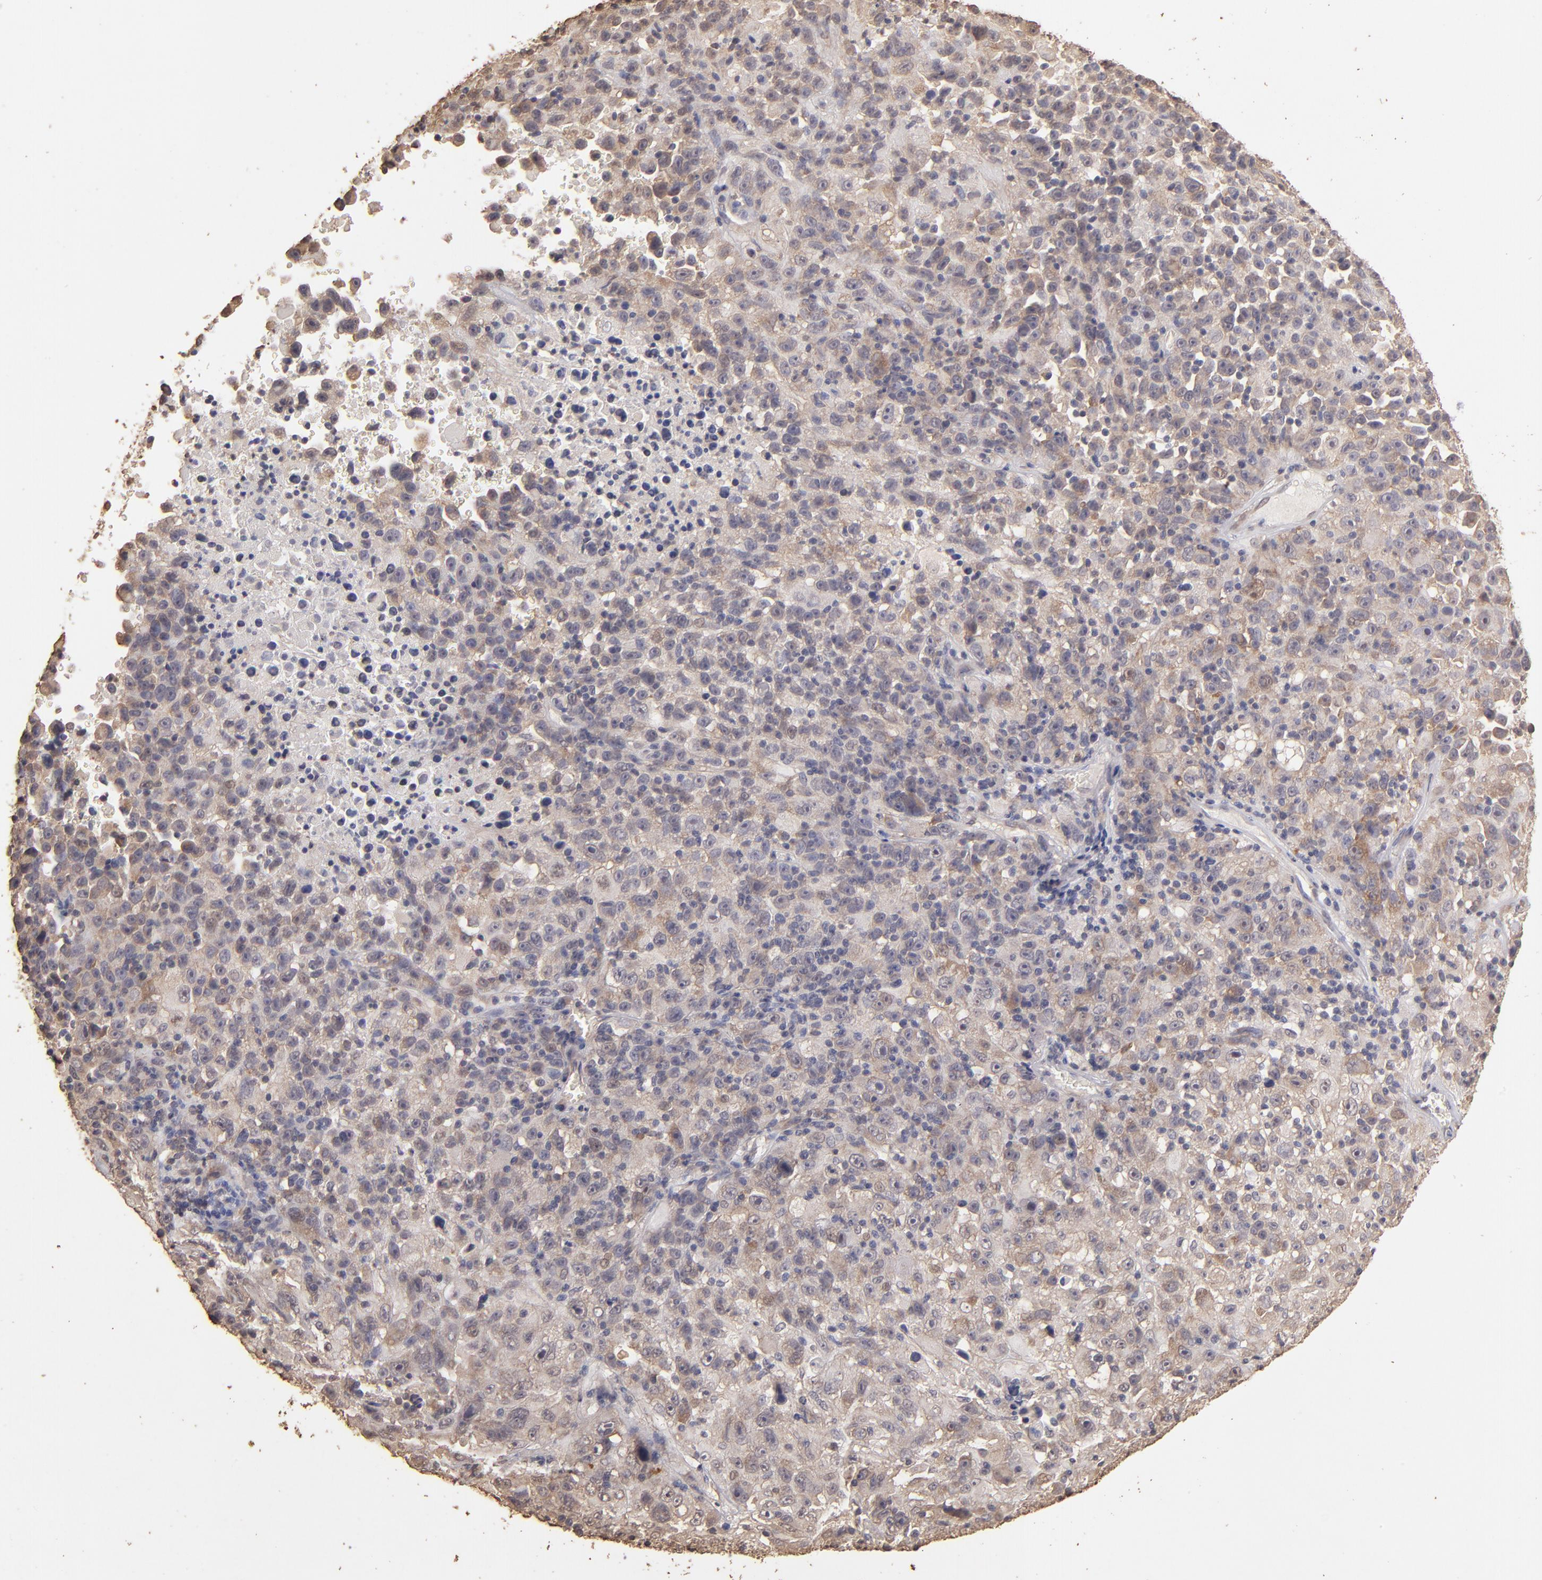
{"staining": {"intensity": "moderate", "quantity": ">75%", "location": "cytoplasmic/membranous"}, "tissue": "melanoma", "cell_type": "Tumor cells", "image_type": "cancer", "snomed": [{"axis": "morphology", "description": "Malignant melanoma, Metastatic site"}, {"axis": "topography", "description": "Cerebral cortex"}], "caption": "This histopathology image shows IHC staining of human melanoma, with medium moderate cytoplasmic/membranous staining in about >75% of tumor cells.", "gene": "OPHN1", "patient": {"sex": "female", "age": 52}}